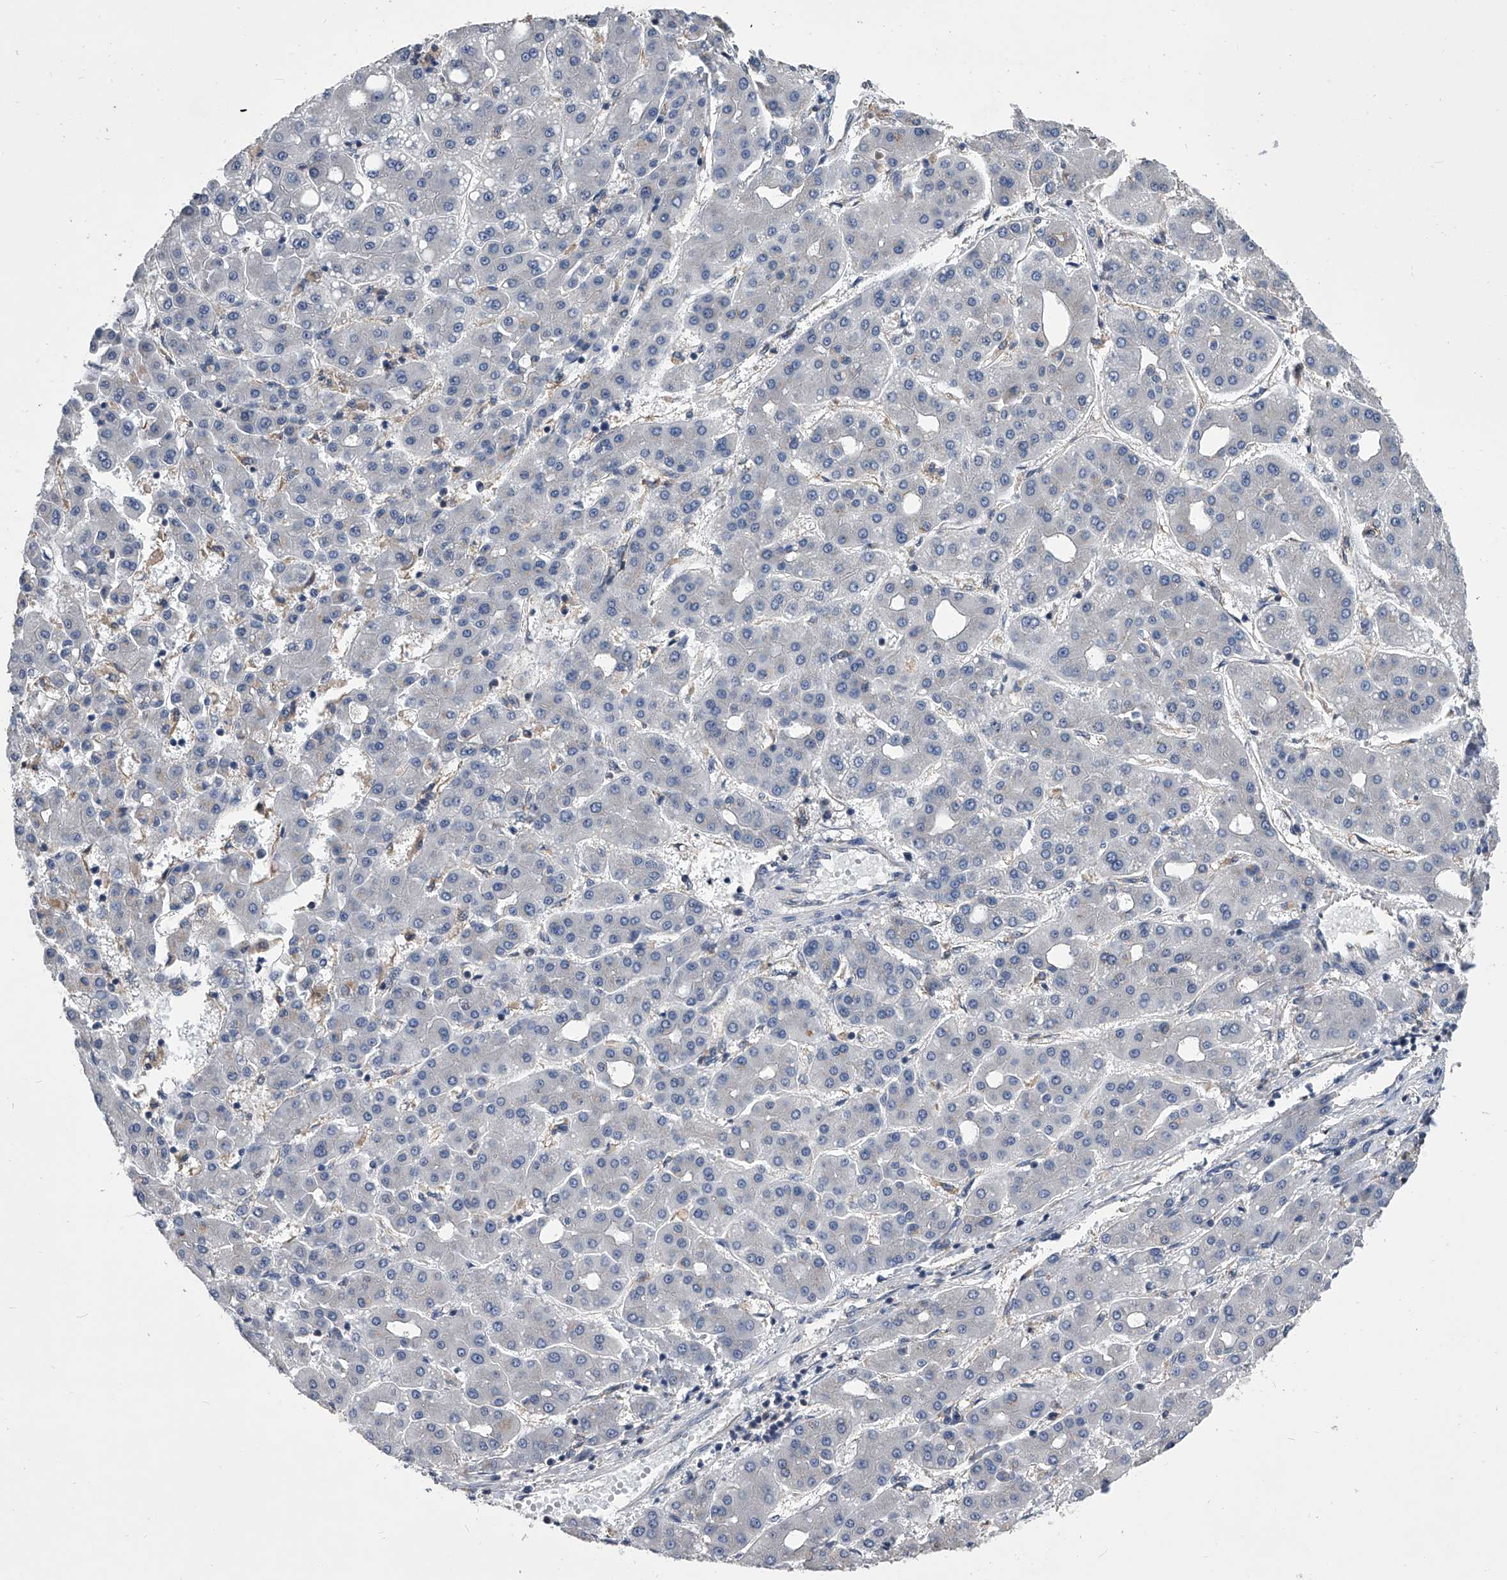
{"staining": {"intensity": "negative", "quantity": "none", "location": "none"}, "tissue": "liver cancer", "cell_type": "Tumor cells", "image_type": "cancer", "snomed": [{"axis": "morphology", "description": "Carcinoma, Hepatocellular, NOS"}, {"axis": "topography", "description": "Liver"}], "caption": "Liver cancer (hepatocellular carcinoma) was stained to show a protein in brown. There is no significant expression in tumor cells.", "gene": "MAP4K3", "patient": {"sex": "male", "age": 65}}